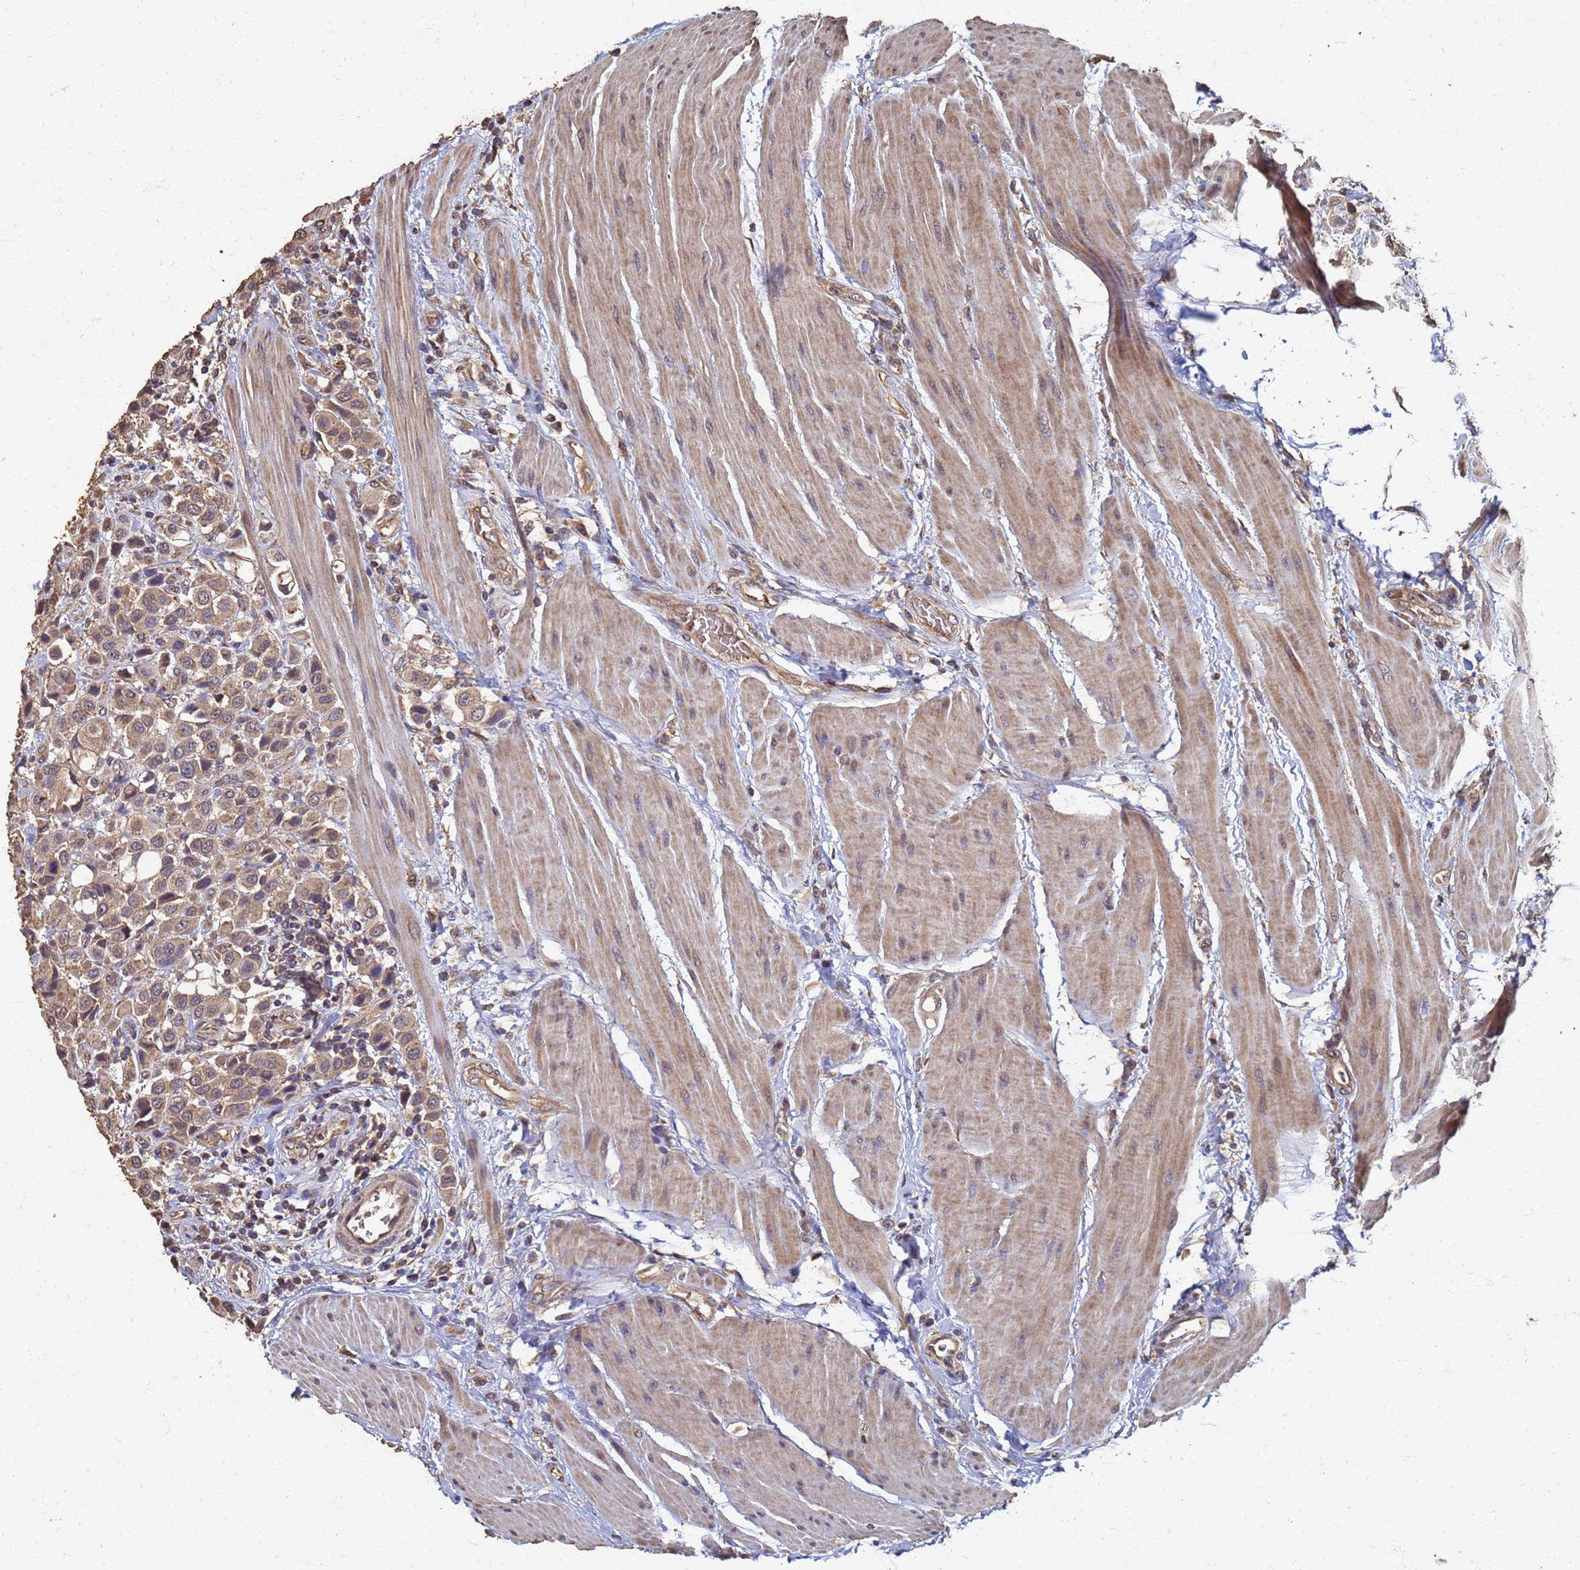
{"staining": {"intensity": "moderate", "quantity": ">75%", "location": "cytoplasmic/membranous"}, "tissue": "urothelial cancer", "cell_type": "Tumor cells", "image_type": "cancer", "snomed": [{"axis": "morphology", "description": "Urothelial carcinoma, High grade"}, {"axis": "topography", "description": "Urinary bladder"}], "caption": "IHC (DAB) staining of urothelial carcinoma (high-grade) displays moderate cytoplasmic/membranous protein staining in approximately >75% of tumor cells. (IHC, brightfield microscopy, high magnification).", "gene": "DPH5", "patient": {"sex": "male", "age": 50}}